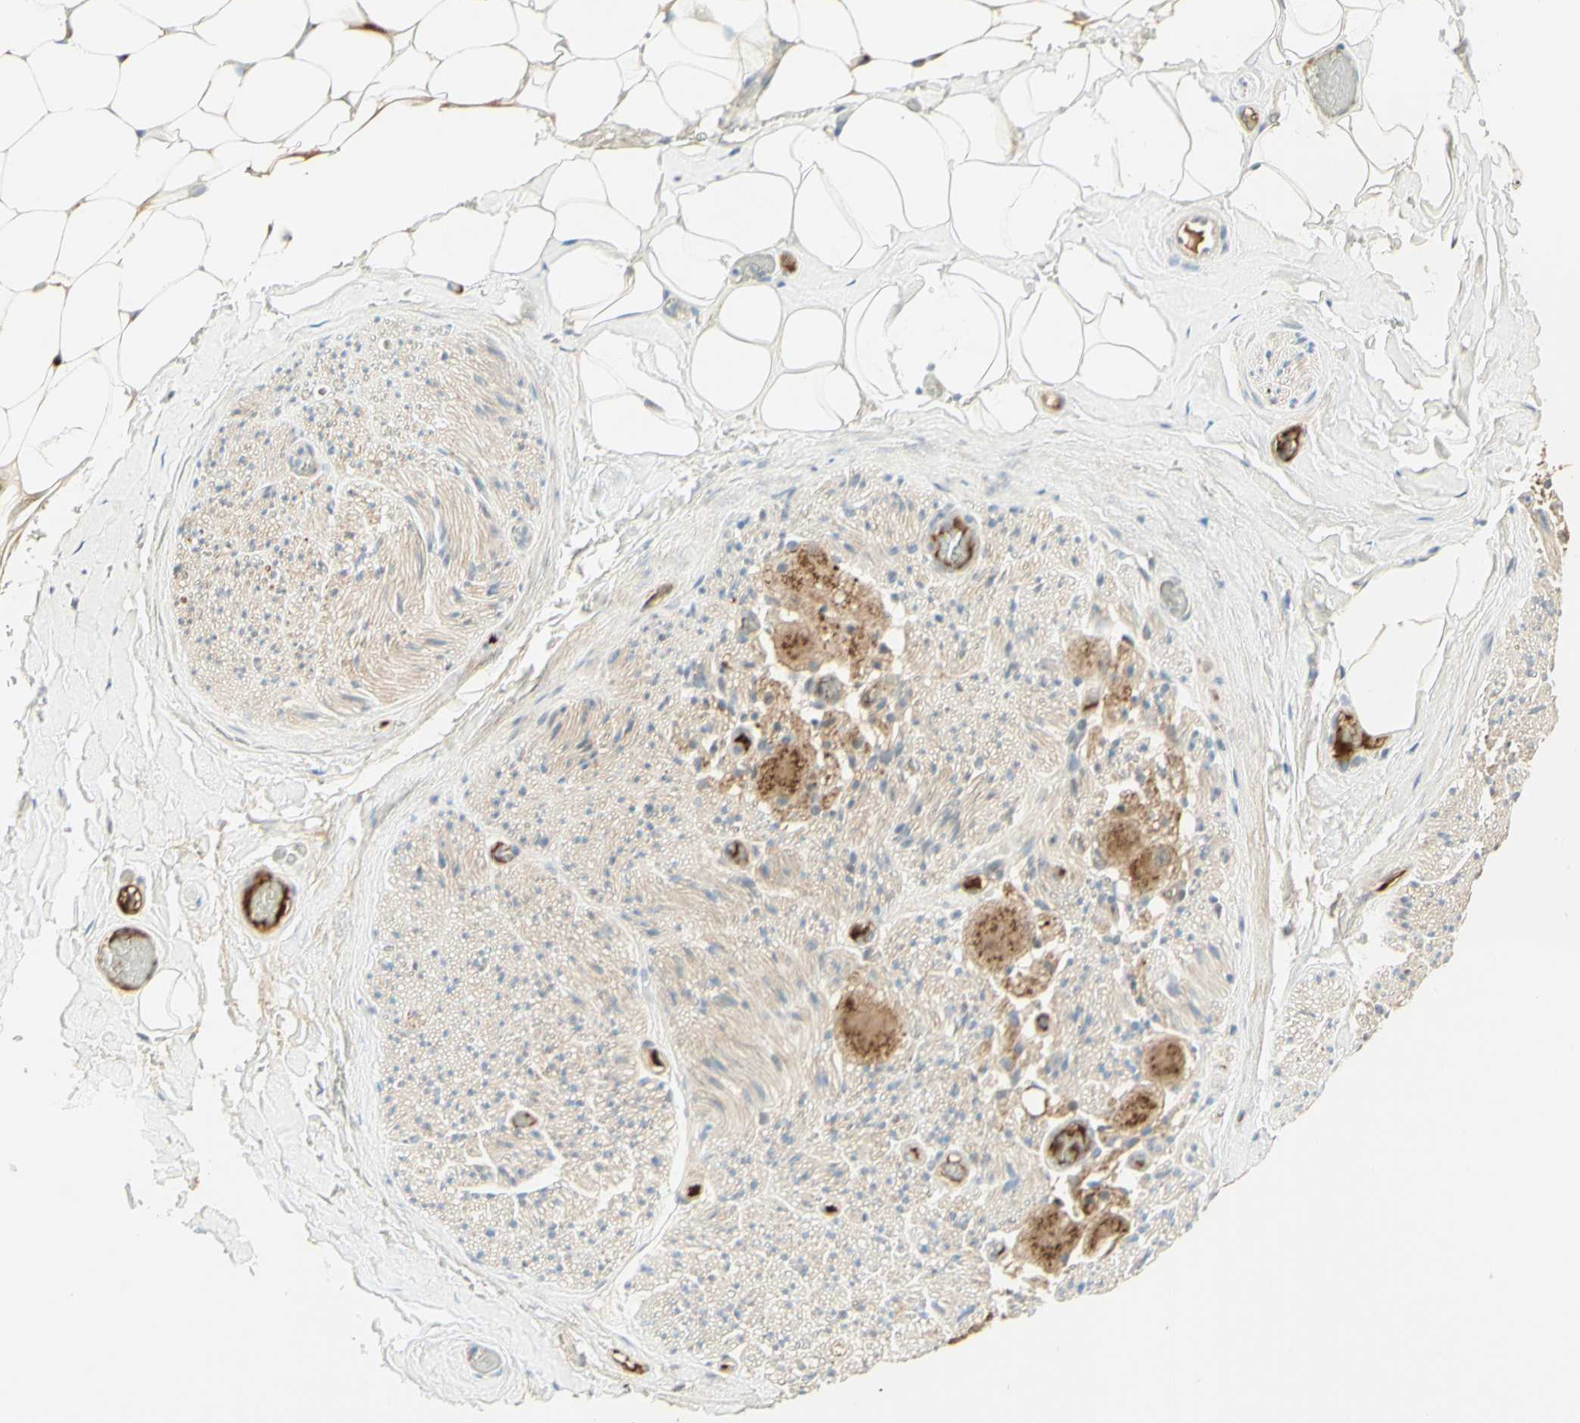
{"staining": {"intensity": "negative", "quantity": "none", "location": "none"}, "tissue": "adipose tissue", "cell_type": "Adipocytes", "image_type": "normal", "snomed": [{"axis": "morphology", "description": "Normal tissue, NOS"}, {"axis": "topography", "description": "Peripheral nerve tissue"}], "caption": "Human adipose tissue stained for a protein using IHC demonstrates no expression in adipocytes.", "gene": "ANGPT2", "patient": {"sex": "male", "age": 70}}